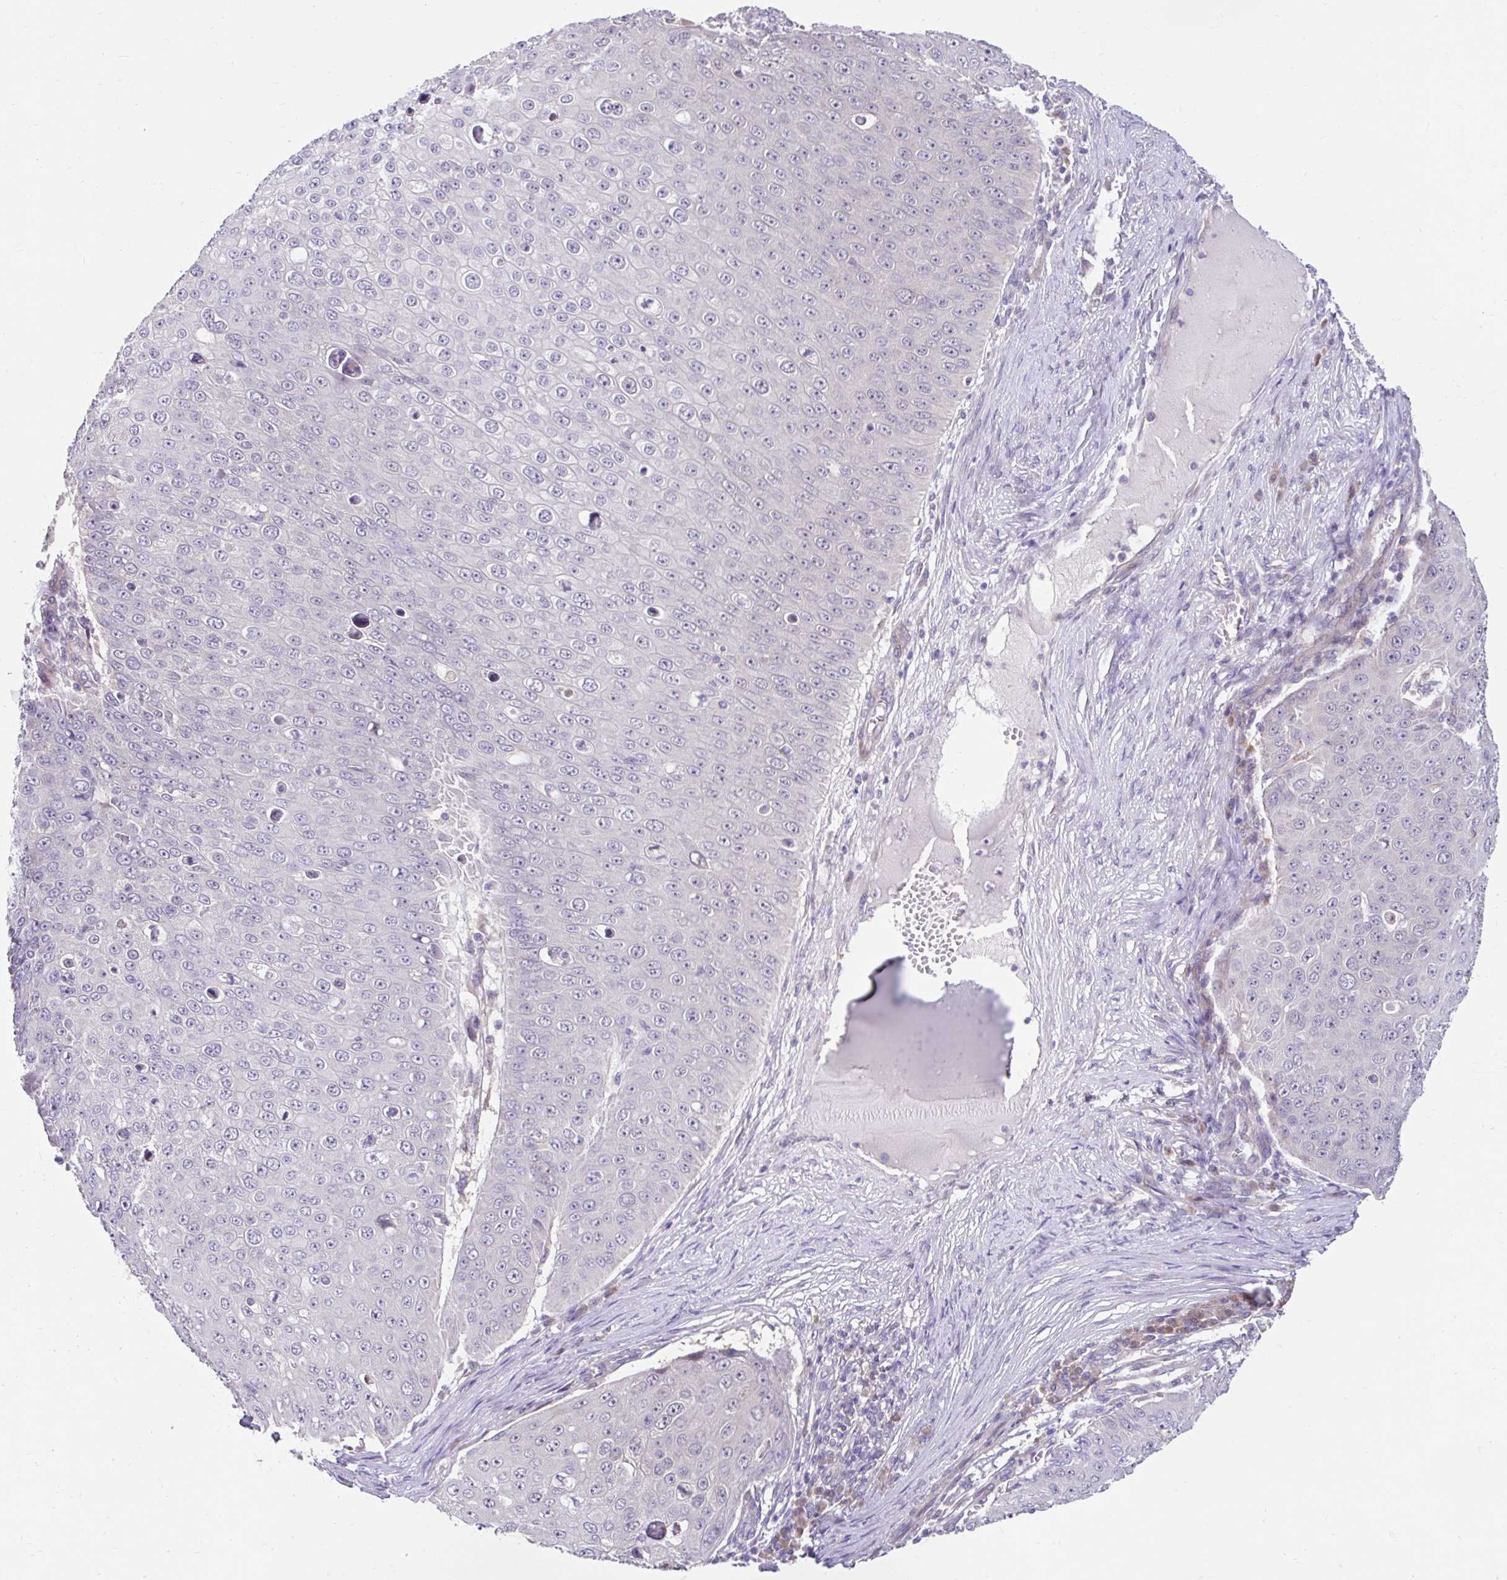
{"staining": {"intensity": "negative", "quantity": "none", "location": "none"}, "tissue": "skin cancer", "cell_type": "Tumor cells", "image_type": "cancer", "snomed": [{"axis": "morphology", "description": "Squamous cell carcinoma, NOS"}, {"axis": "topography", "description": "Skin"}], "caption": "Immunohistochemistry histopathology image of neoplastic tissue: skin cancer (squamous cell carcinoma) stained with DAB shows no significant protein staining in tumor cells.", "gene": "NT5C1B", "patient": {"sex": "male", "age": 71}}